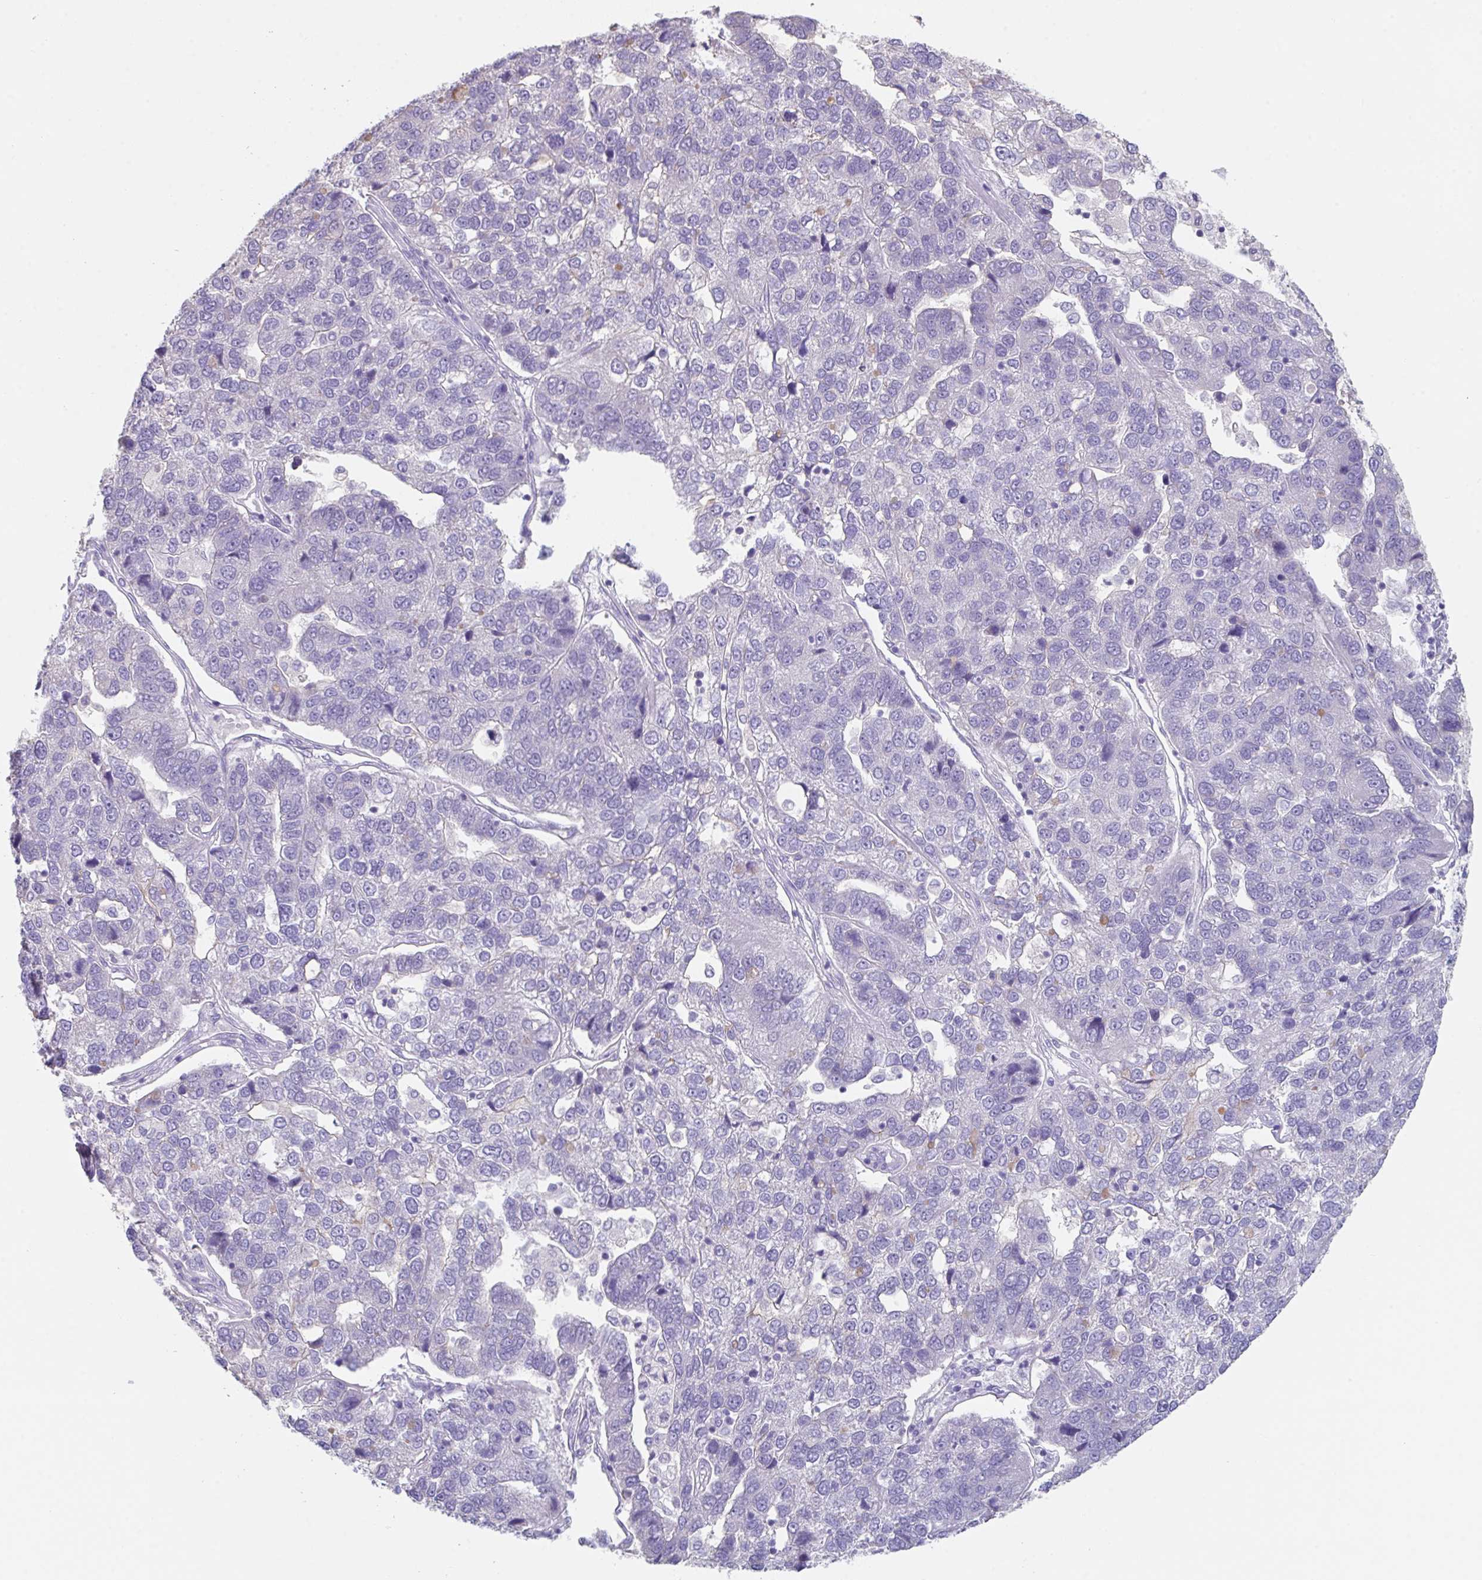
{"staining": {"intensity": "negative", "quantity": "none", "location": "none"}, "tissue": "pancreatic cancer", "cell_type": "Tumor cells", "image_type": "cancer", "snomed": [{"axis": "morphology", "description": "Adenocarcinoma, NOS"}, {"axis": "topography", "description": "Pancreas"}], "caption": "Protein analysis of pancreatic cancer (adenocarcinoma) shows no significant expression in tumor cells.", "gene": "SLC44A4", "patient": {"sex": "female", "age": 61}}